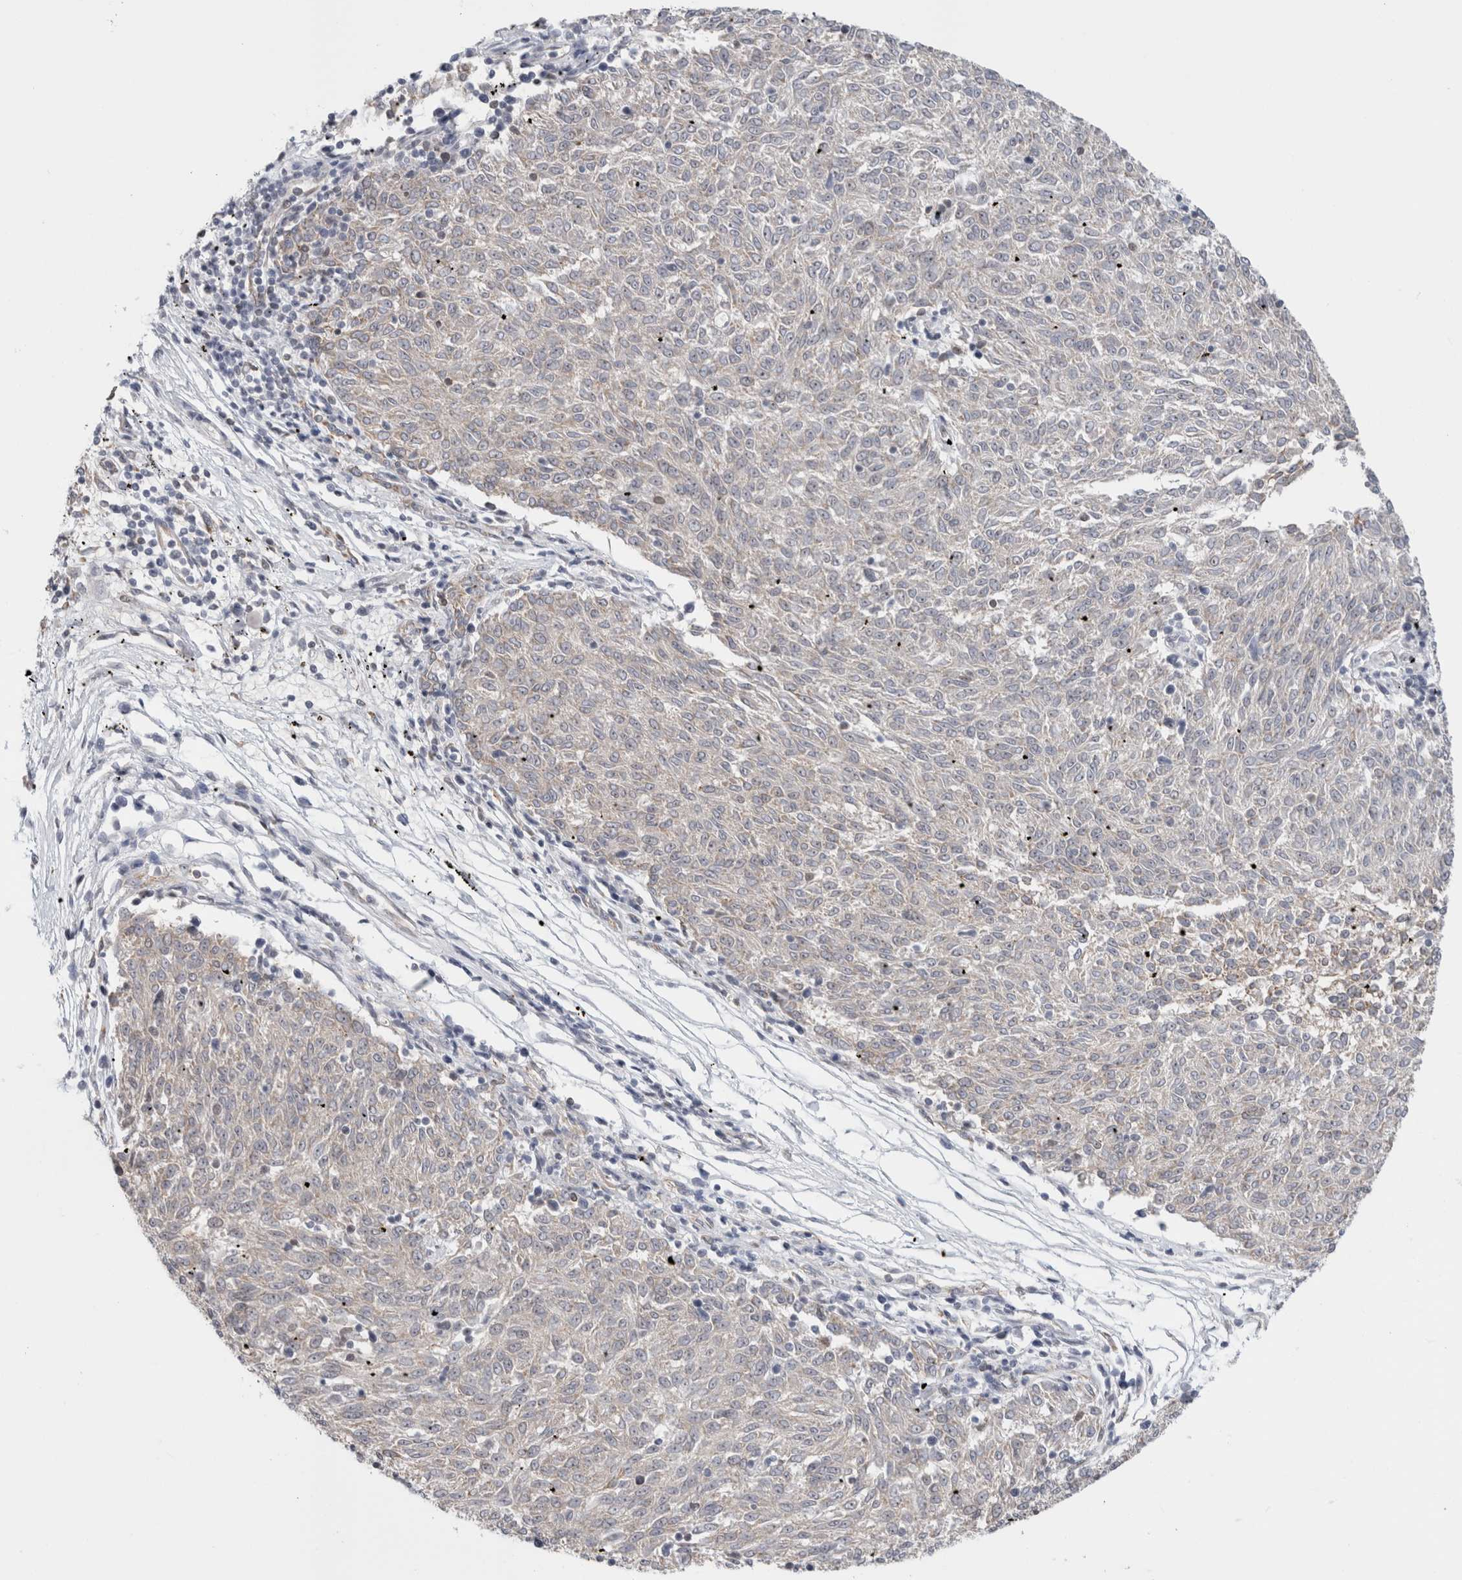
{"staining": {"intensity": "negative", "quantity": "none", "location": "none"}, "tissue": "melanoma", "cell_type": "Tumor cells", "image_type": "cancer", "snomed": [{"axis": "morphology", "description": "Malignant melanoma, NOS"}, {"axis": "topography", "description": "Skin"}], "caption": "High magnification brightfield microscopy of melanoma stained with DAB (brown) and counterstained with hematoxylin (blue): tumor cells show no significant staining.", "gene": "RBMX2", "patient": {"sex": "female", "age": 72}}